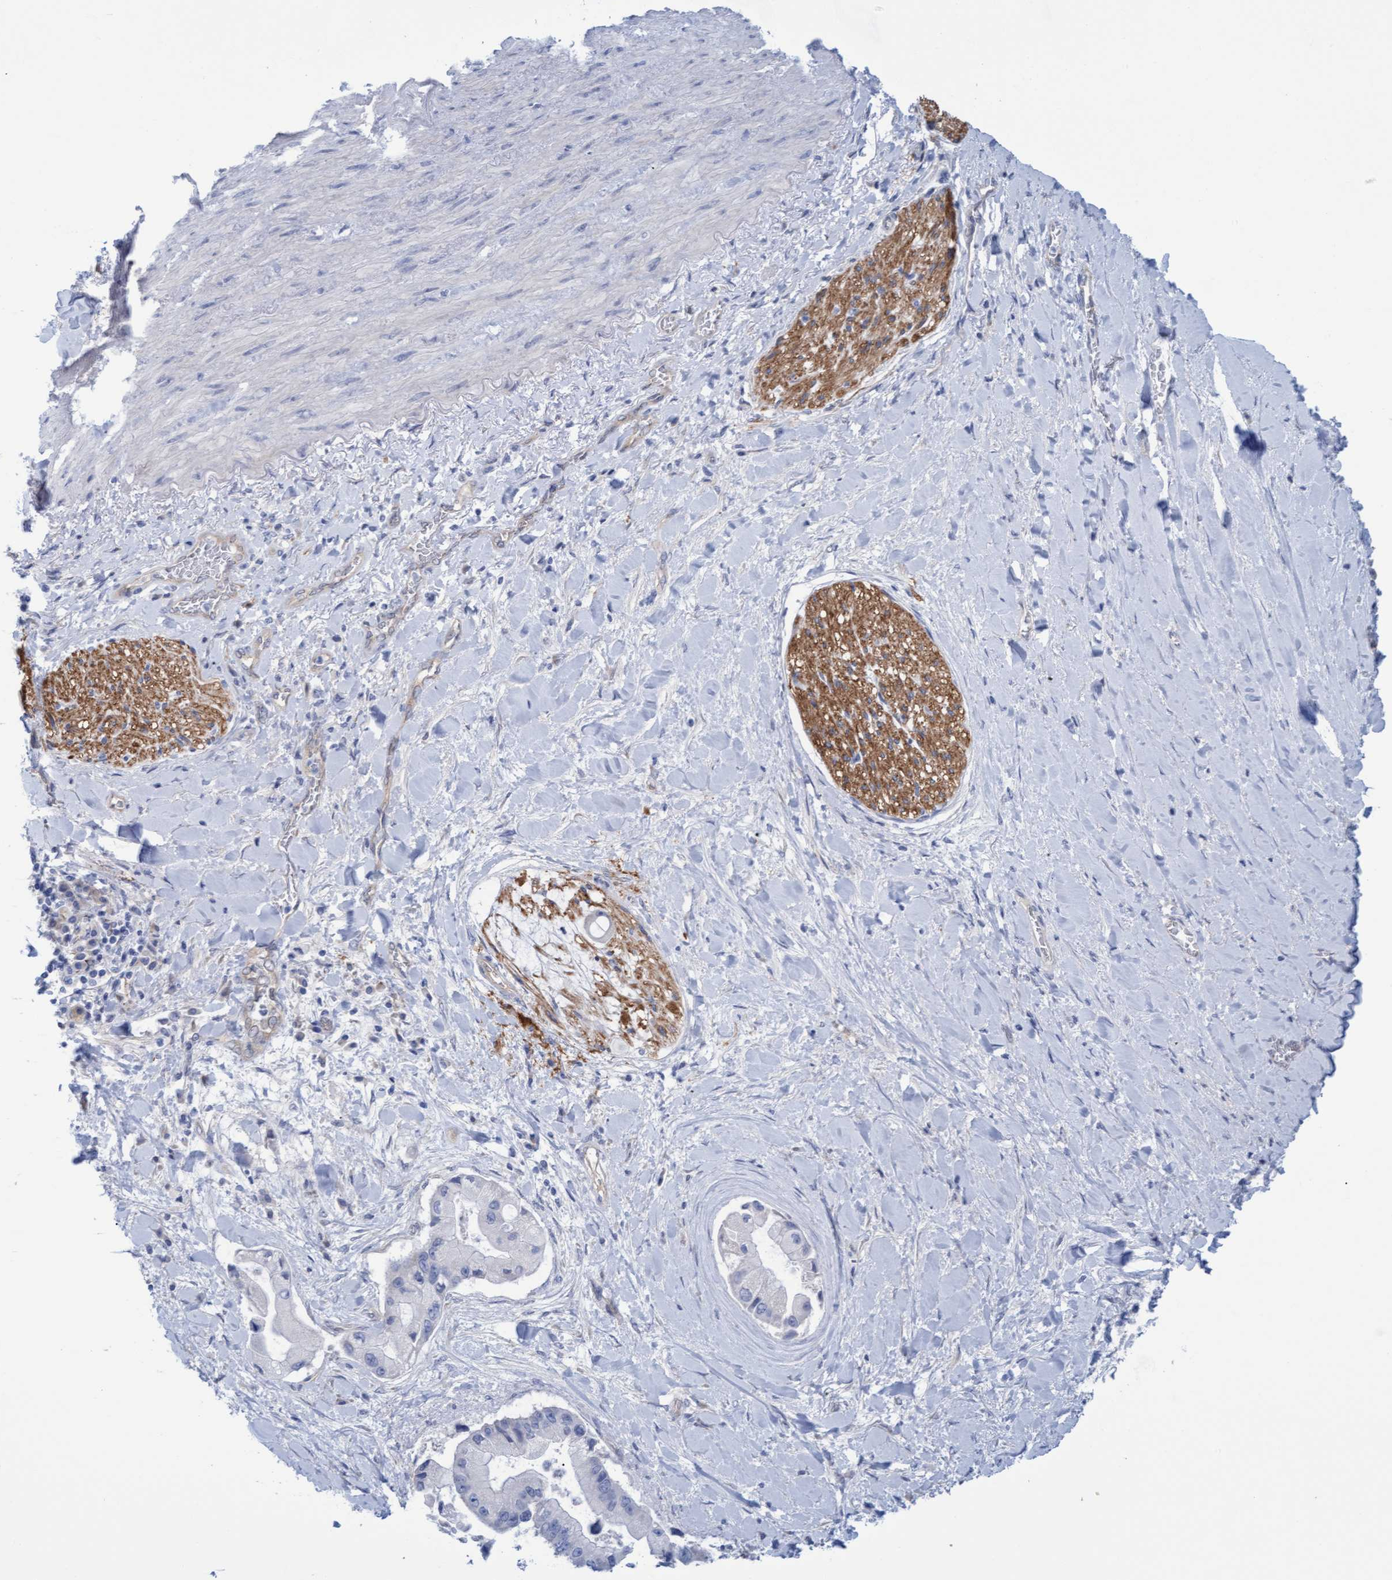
{"staining": {"intensity": "negative", "quantity": "none", "location": "none"}, "tissue": "liver cancer", "cell_type": "Tumor cells", "image_type": "cancer", "snomed": [{"axis": "morphology", "description": "Cholangiocarcinoma"}, {"axis": "topography", "description": "Liver"}], "caption": "Protein analysis of liver cholangiocarcinoma demonstrates no significant expression in tumor cells.", "gene": "STXBP1", "patient": {"sex": "male", "age": 50}}